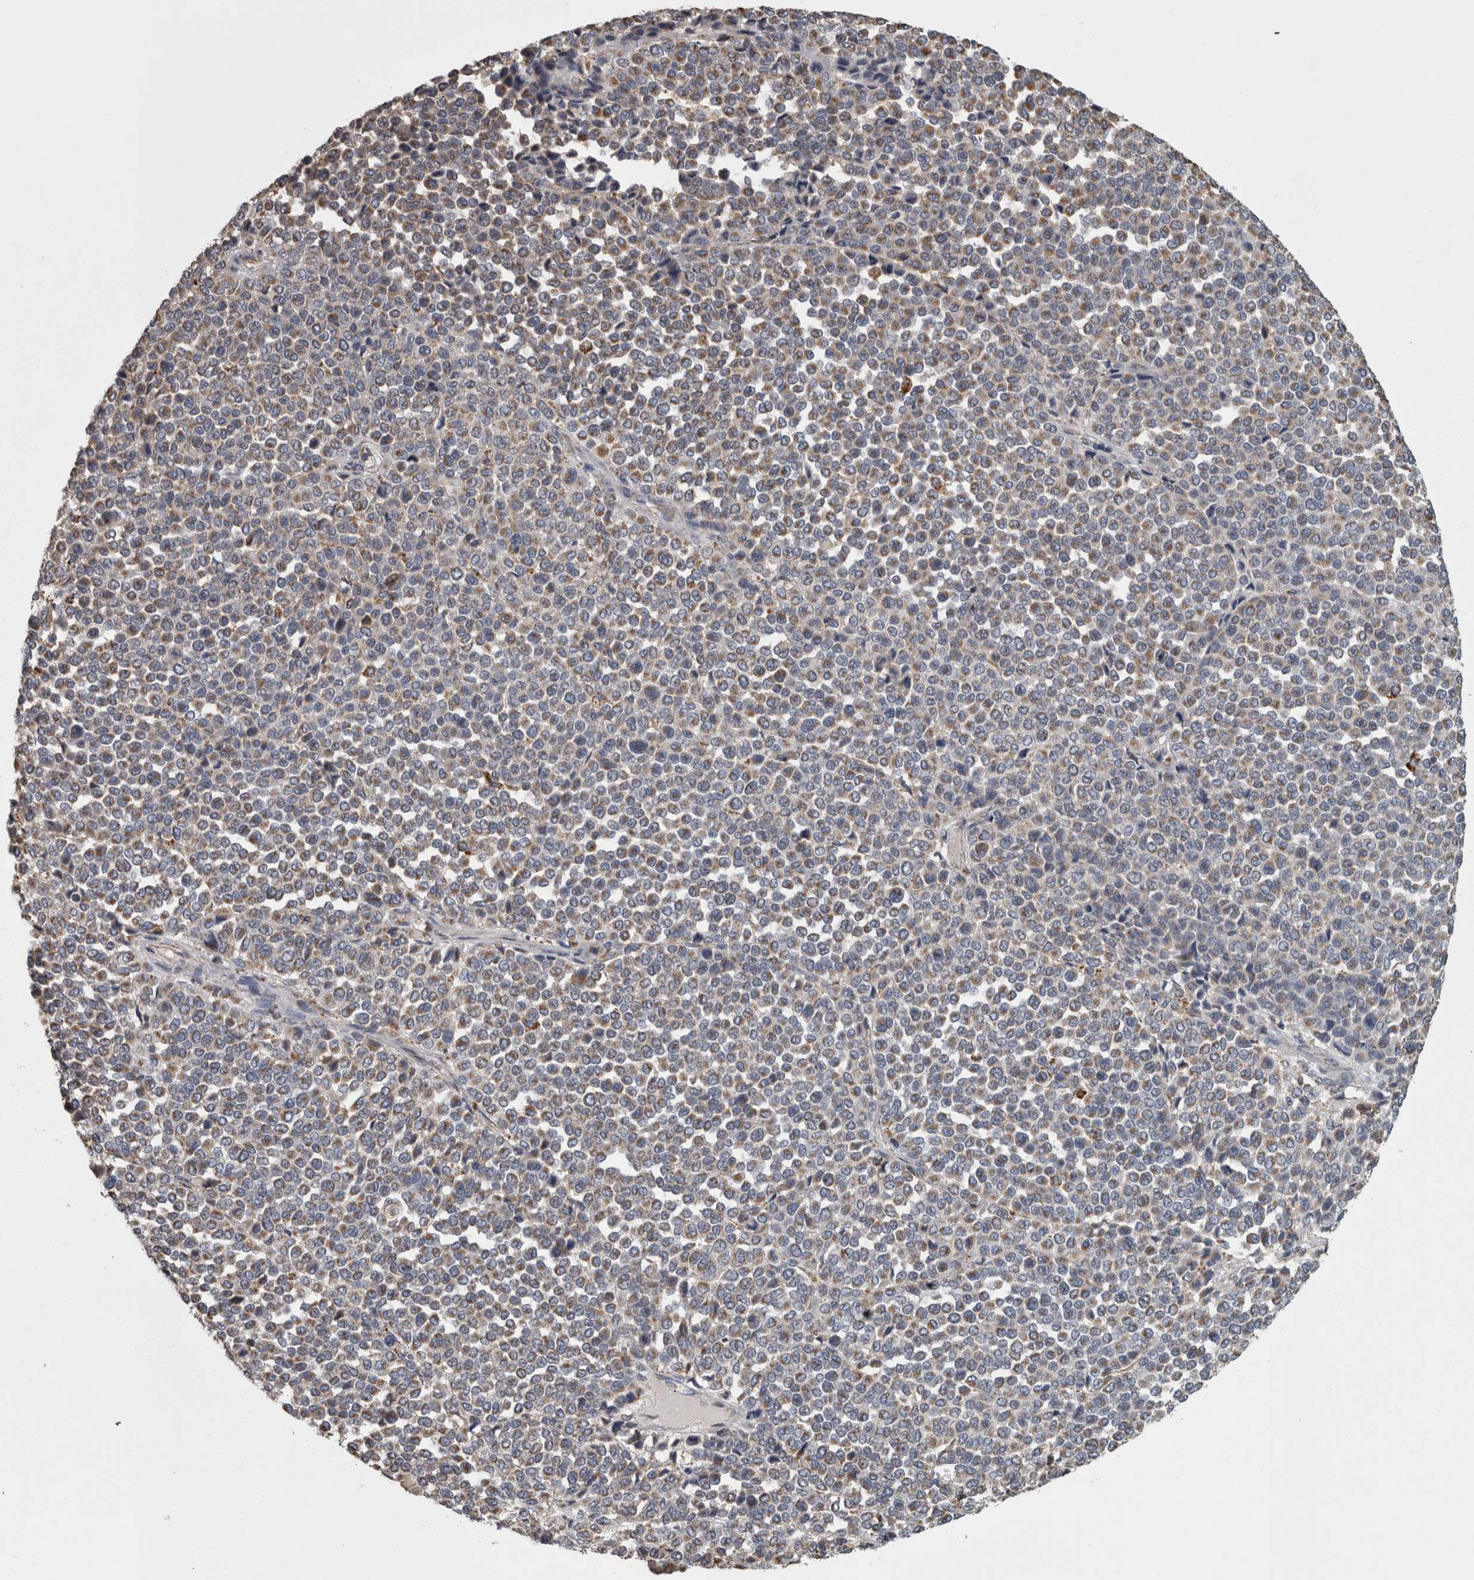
{"staining": {"intensity": "moderate", "quantity": "25%-75%", "location": "cytoplasmic/membranous"}, "tissue": "melanoma", "cell_type": "Tumor cells", "image_type": "cancer", "snomed": [{"axis": "morphology", "description": "Malignant melanoma, Metastatic site"}, {"axis": "topography", "description": "Pancreas"}], "caption": "Moderate cytoplasmic/membranous protein positivity is present in approximately 25%-75% of tumor cells in malignant melanoma (metastatic site).", "gene": "FRK", "patient": {"sex": "female", "age": 30}}